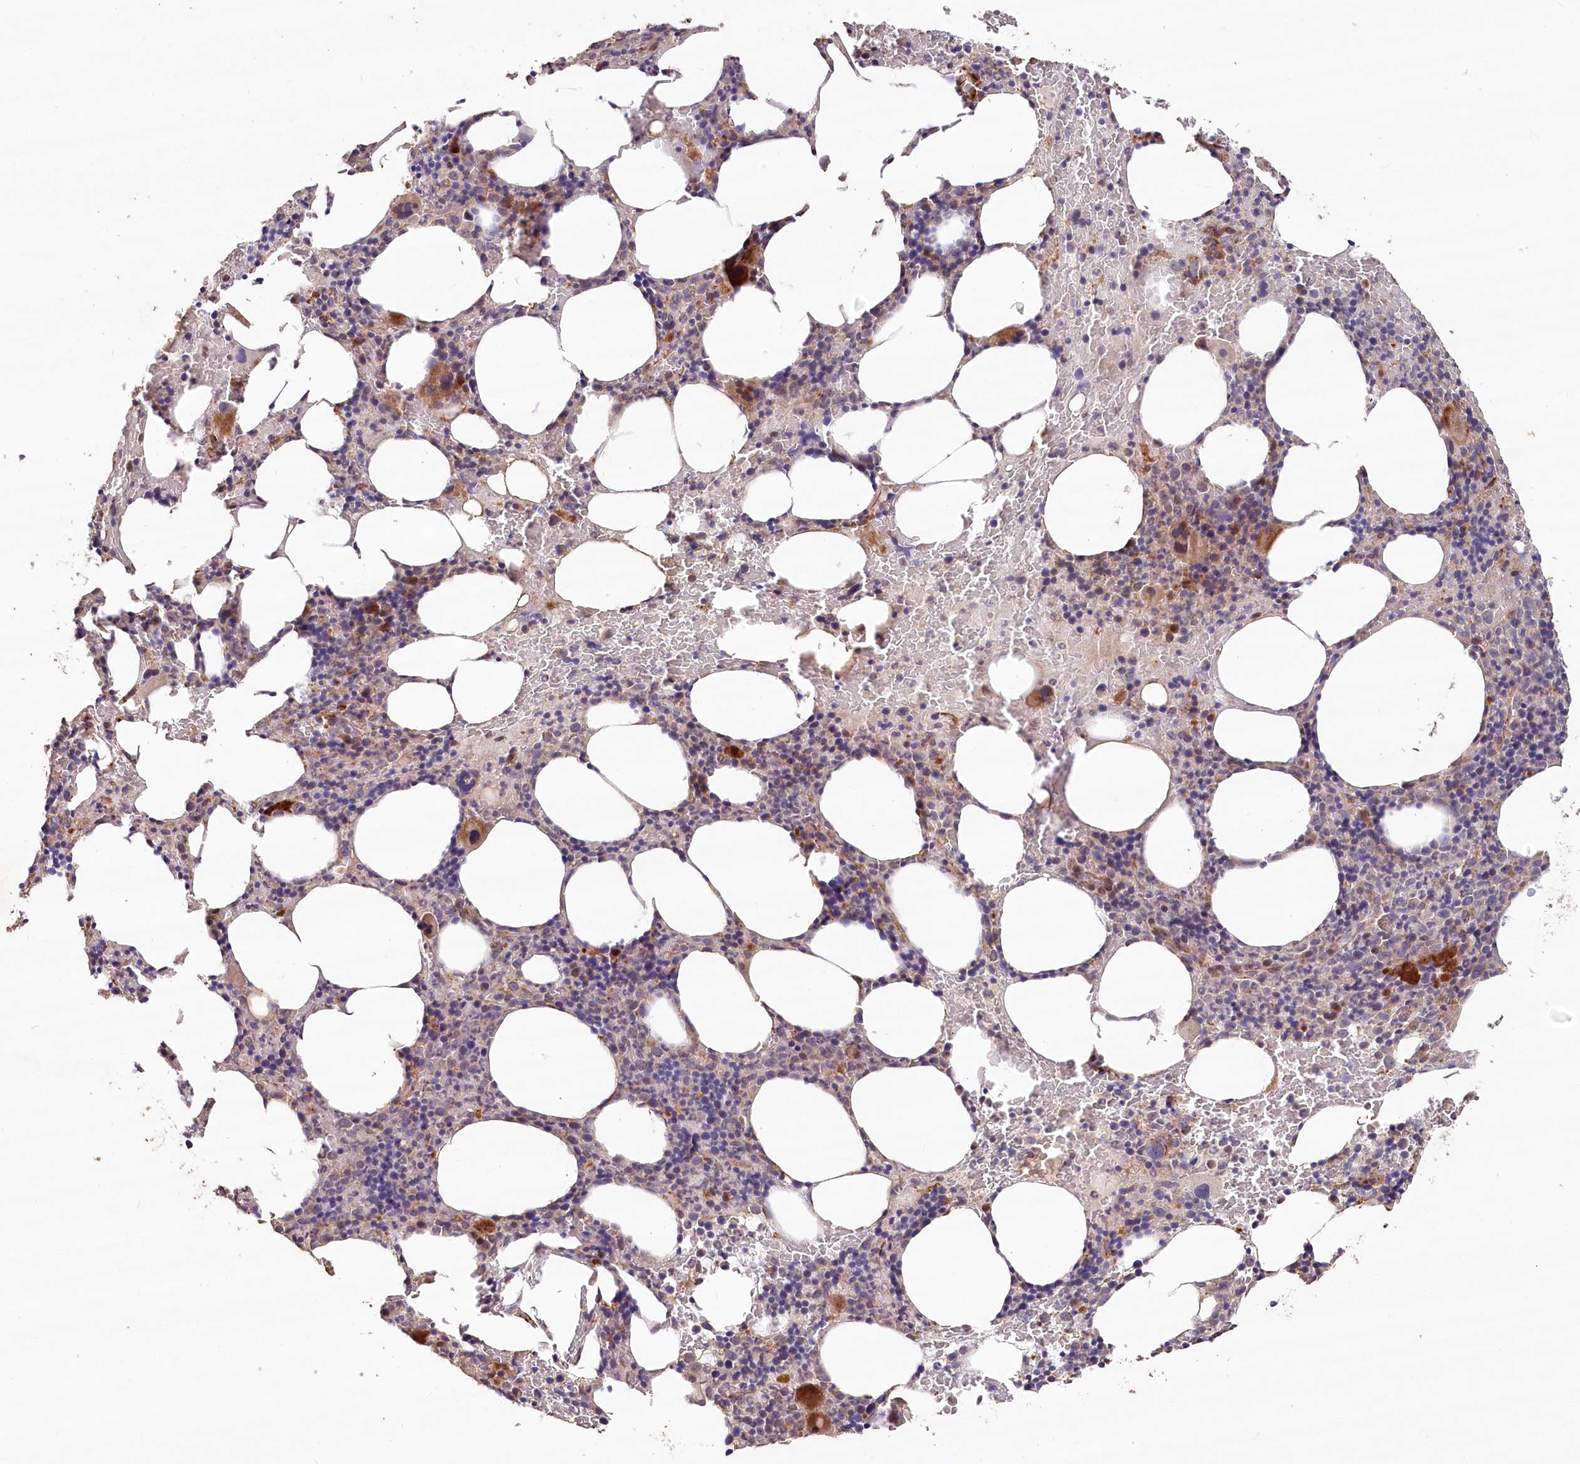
{"staining": {"intensity": "moderate", "quantity": "<25%", "location": "cytoplasmic/membranous"}, "tissue": "bone marrow", "cell_type": "Hematopoietic cells", "image_type": "normal", "snomed": [{"axis": "morphology", "description": "Normal tissue, NOS"}, {"axis": "topography", "description": "Bone marrow"}], "caption": "IHC photomicrograph of normal bone marrow: human bone marrow stained using immunohistochemistry exhibits low levels of moderate protein expression localized specifically in the cytoplasmic/membranous of hematopoietic cells, appearing as a cytoplasmic/membranous brown color.", "gene": "IRAK1BP1", "patient": {"sex": "male", "age": 62}}